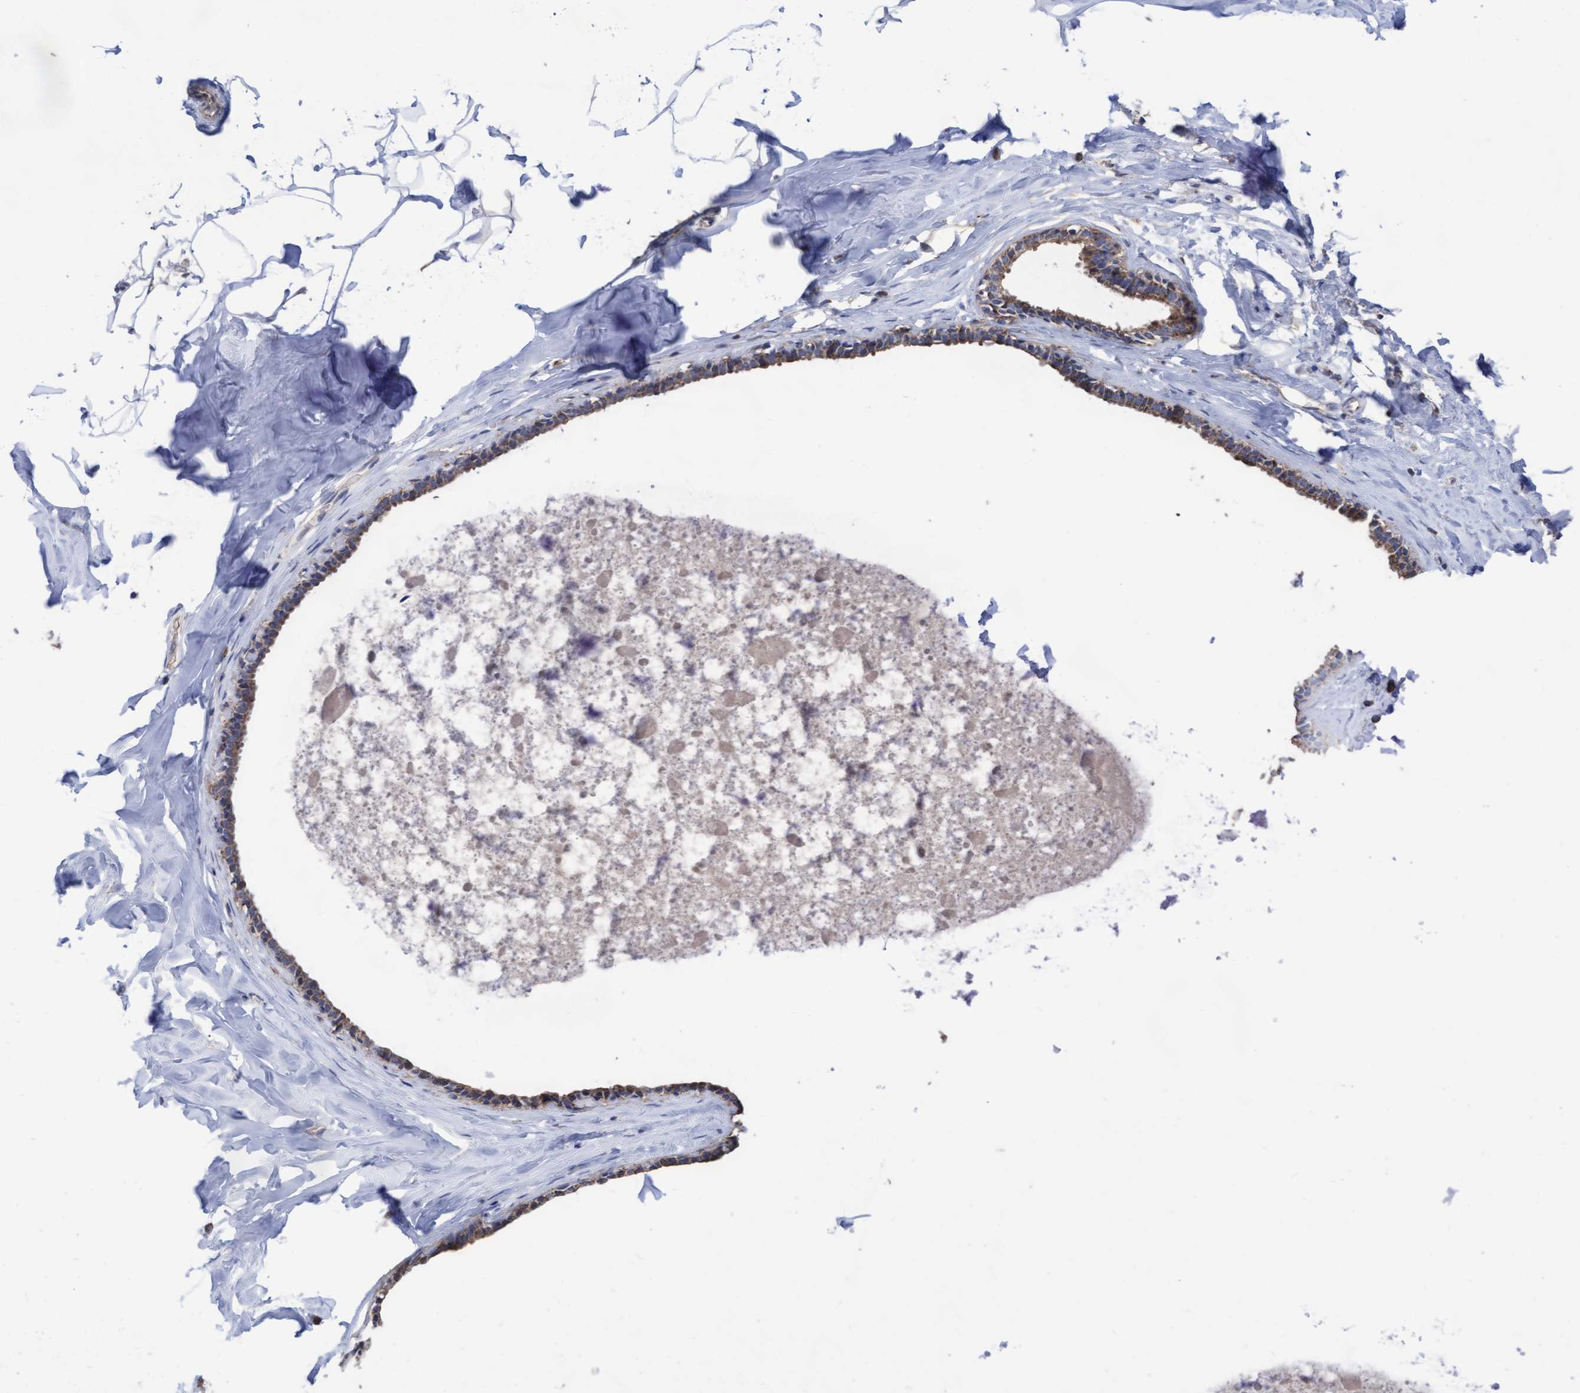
{"staining": {"intensity": "moderate", "quantity": ">75%", "location": "cytoplasmic/membranous"}, "tissue": "soft tissue", "cell_type": "Fibroblasts", "image_type": "normal", "snomed": [{"axis": "morphology", "description": "Normal tissue, NOS"}, {"axis": "morphology", "description": "Fibrosis, NOS"}, {"axis": "topography", "description": "Breast"}, {"axis": "topography", "description": "Adipose tissue"}], "caption": "Moderate cytoplasmic/membranous staining for a protein is identified in approximately >75% of fibroblasts of benign soft tissue using immunohistochemistry.", "gene": "COBL", "patient": {"sex": "female", "age": 39}}